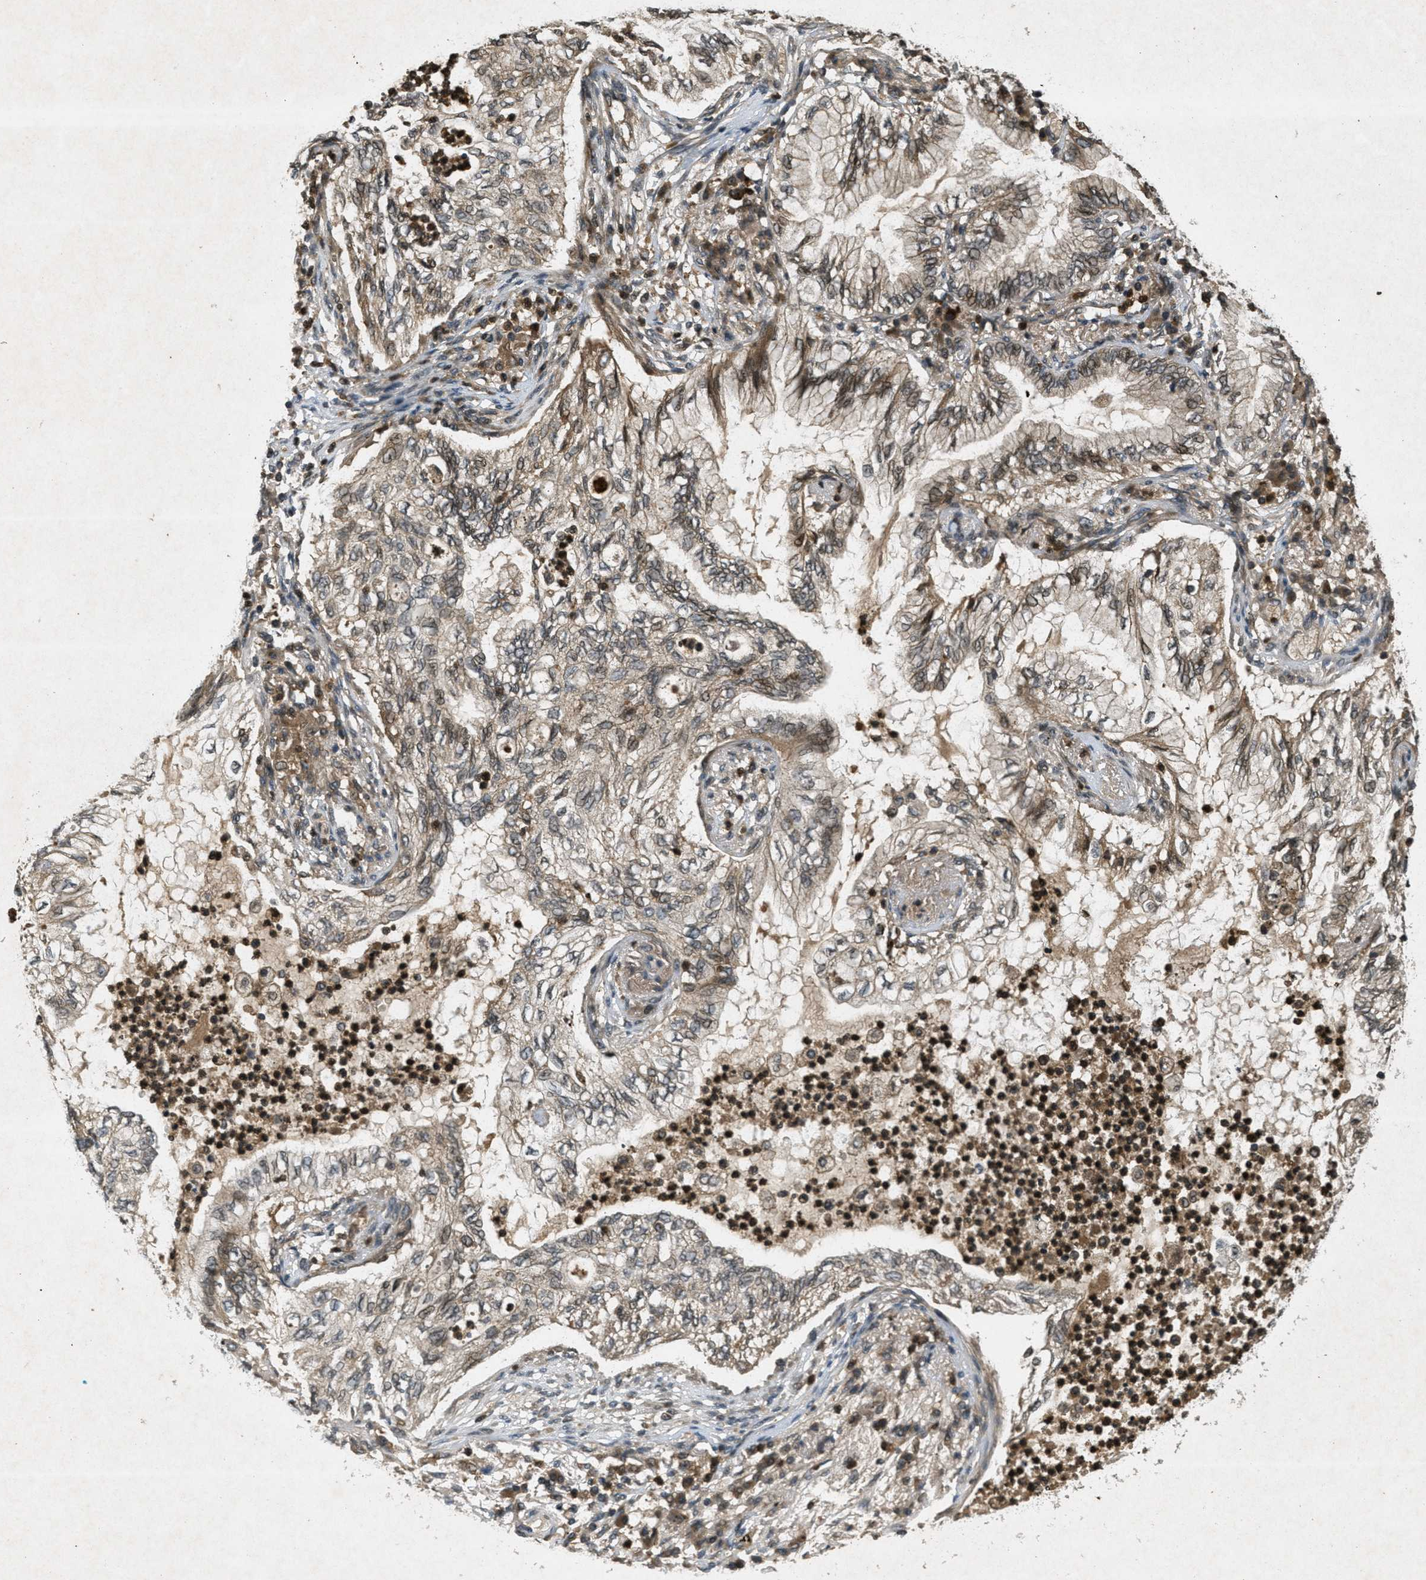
{"staining": {"intensity": "moderate", "quantity": ">75%", "location": "cytoplasmic/membranous"}, "tissue": "lung cancer", "cell_type": "Tumor cells", "image_type": "cancer", "snomed": [{"axis": "morphology", "description": "Normal tissue, NOS"}, {"axis": "morphology", "description": "Adenocarcinoma, NOS"}, {"axis": "topography", "description": "Bronchus"}, {"axis": "topography", "description": "Lung"}], "caption": "High-magnification brightfield microscopy of lung cancer (adenocarcinoma) stained with DAB (3,3'-diaminobenzidine) (brown) and counterstained with hematoxylin (blue). tumor cells exhibit moderate cytoplasmic/membranous positivity is identified in approximately>75% of cells.", "gene": "ATG7", "patient": {"sex": "female", "age": 70}}